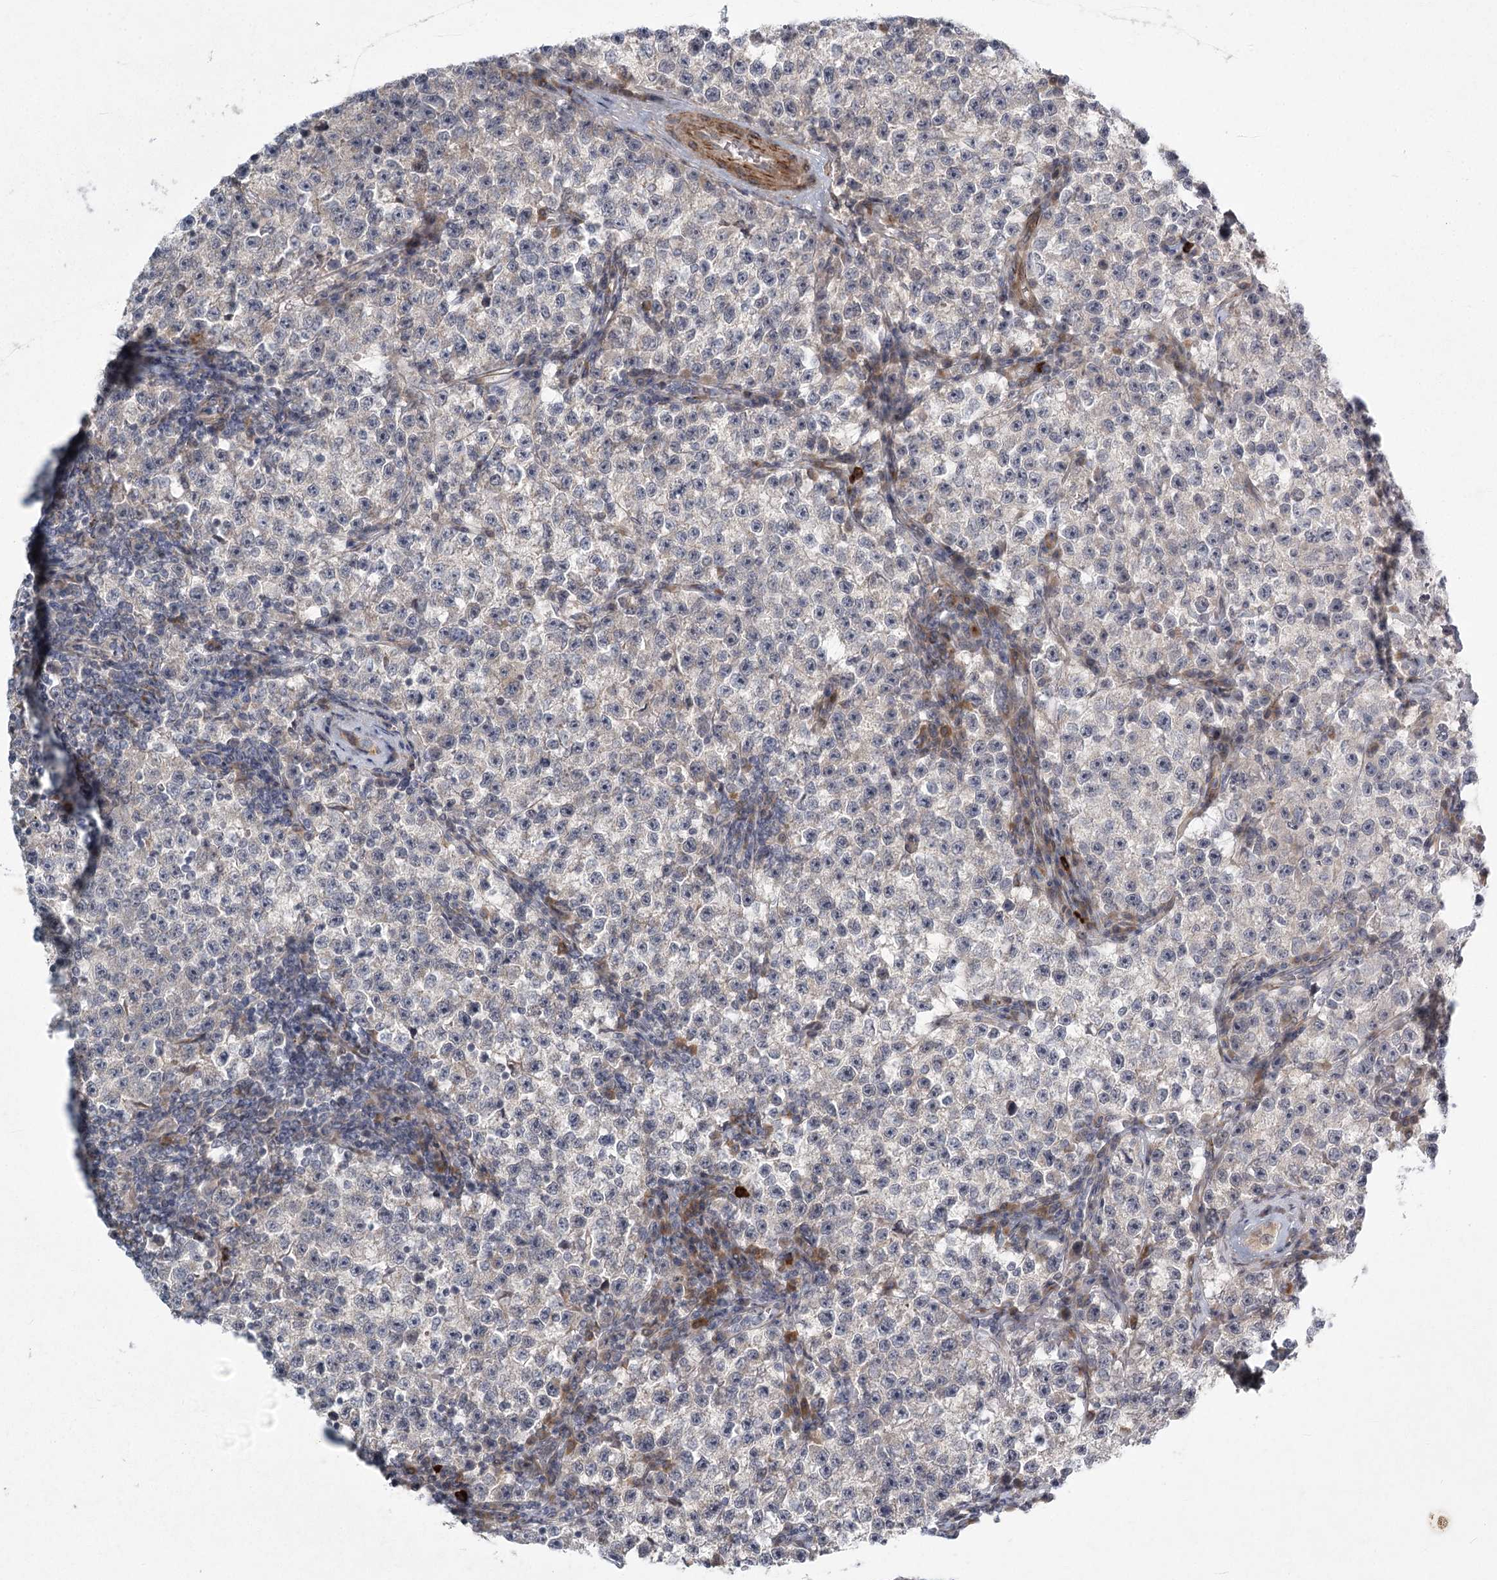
{"staining": {"intensity": "negative", "quantity": "none", "location": "none"}, "tissue": "testis cancer", "cell_type": "Tumor cells", "image_type": "cancer", "snomed": [{"axis": "morphology", "description": "Seminoma, NOS"}, {"axis": "topography", "description": "Testis"}], "caption": "DAB immunohistochemical staining of testis cancer (seminoma) displays no significant expression in tumor cells.", "gene": "MEPE", "patient": {"sex": "male", "age": 22}}